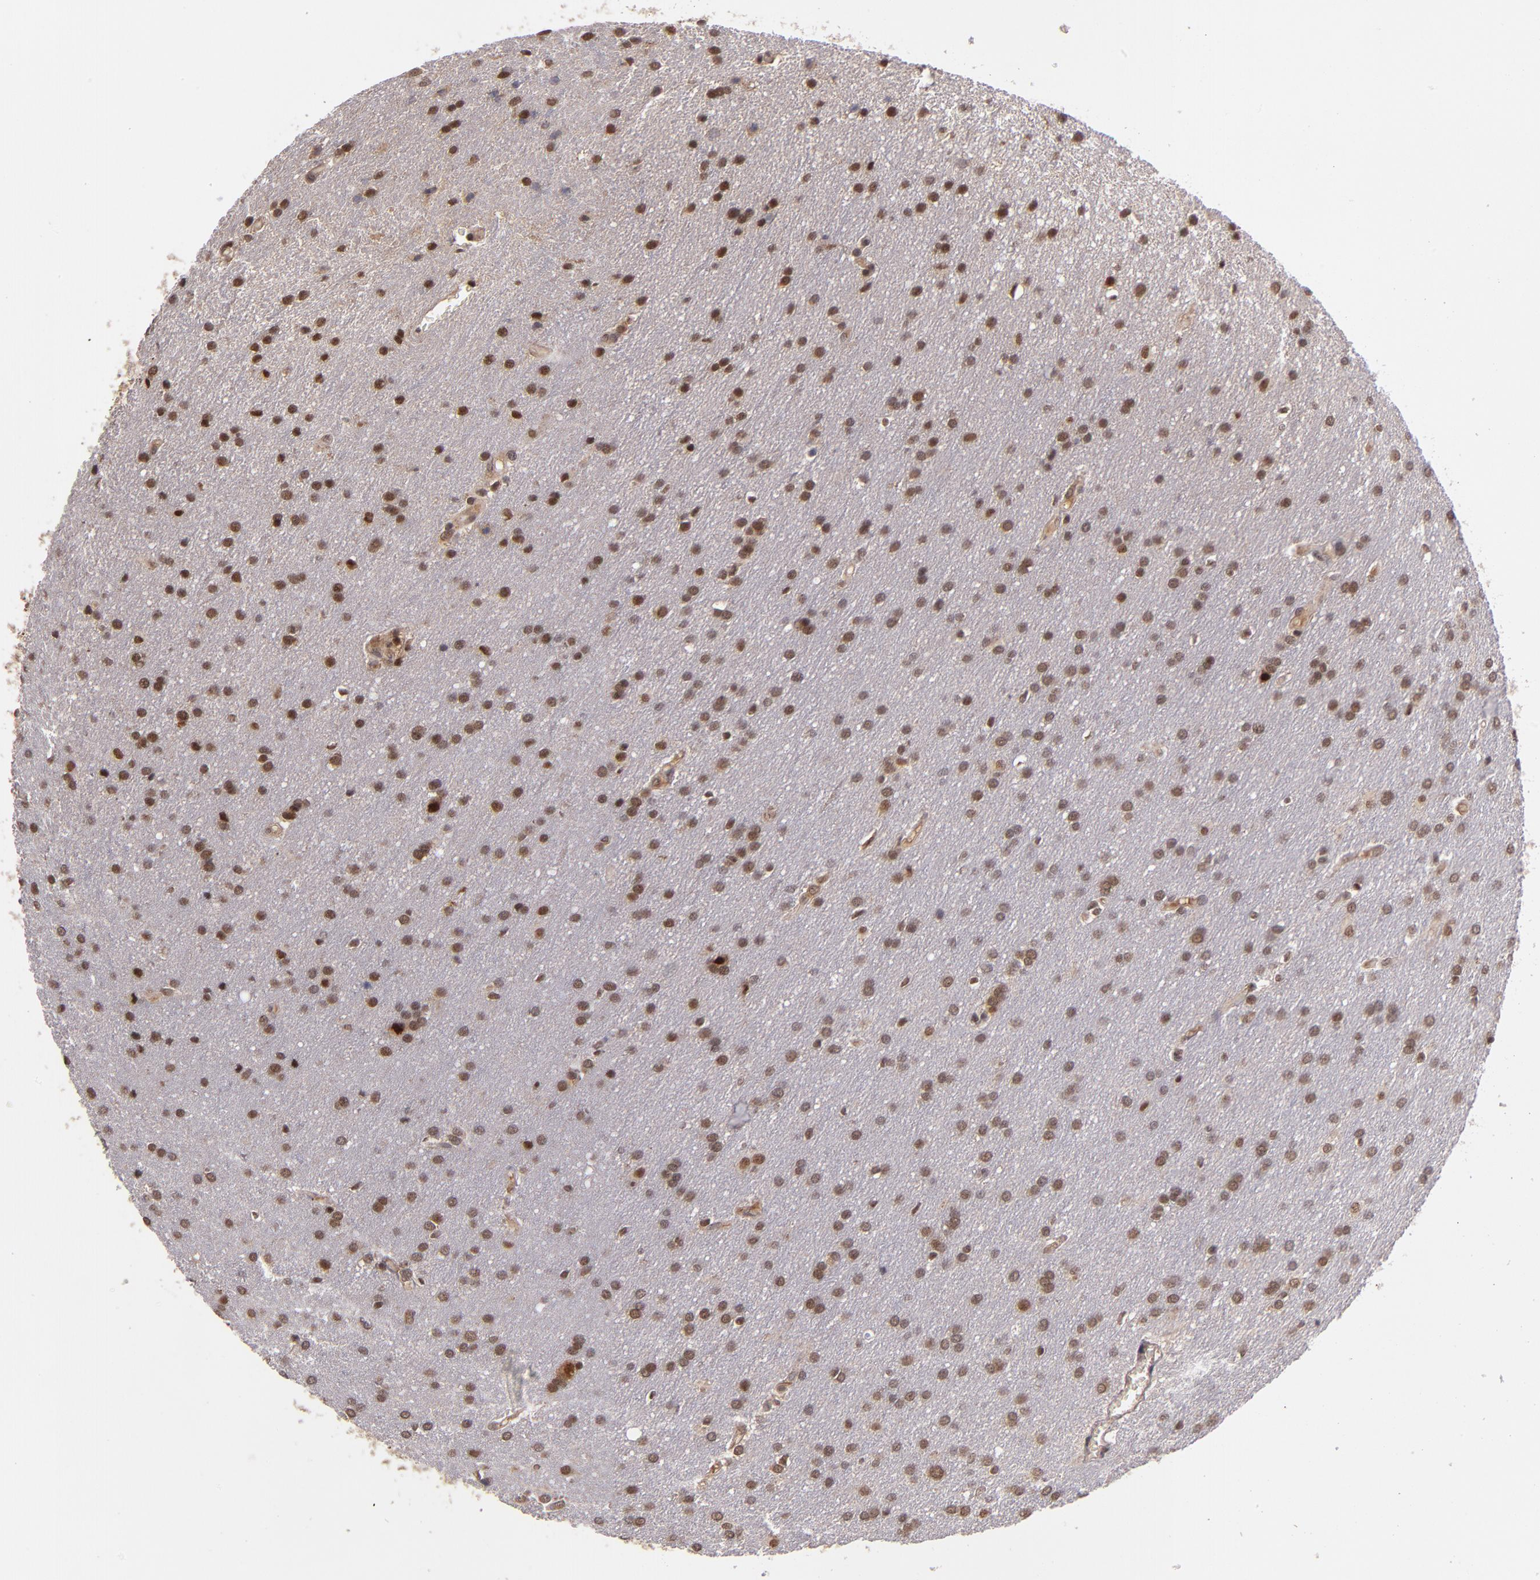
{"staining": {"intensity": "moderate", "quantity": "25%-75%", "location": "nuclear"}, "tissue": "glioma", "cell_type": "Tumor cells", "image_type": "cancer", "snomed": [{"axis": "morphology", "description": "Glioma, malignant, Low grade"}, {"axis": "topography", "description": "Brain"}], "caption": "IHC image of human glioma stained for a protein (brown), which displays medium levels of moderate nuclear expression in approximately 25%-75% of tumor cells.", "gene": "ABHD12B", "patient": {"sex": "female", "age": 32}}